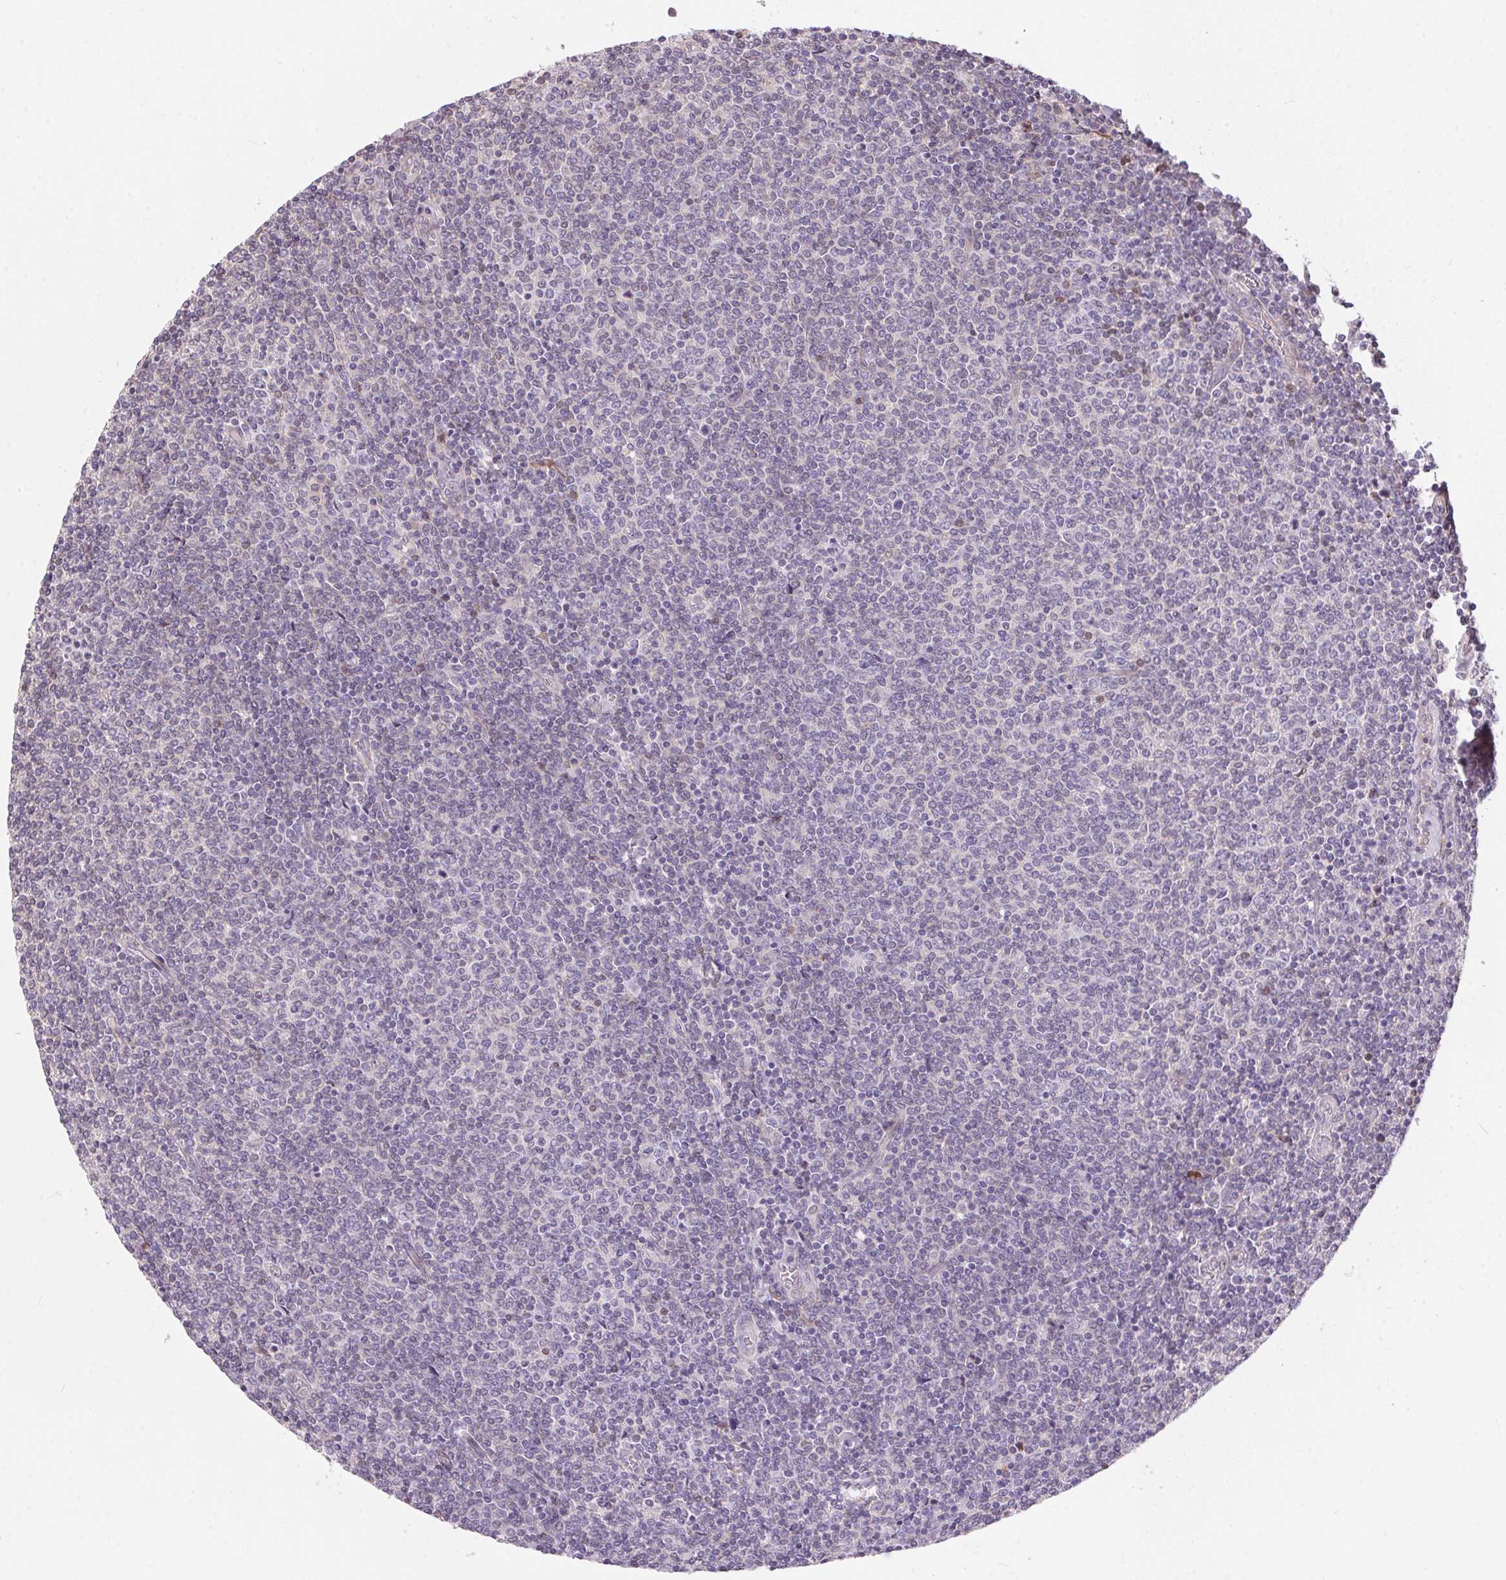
{"staining": {"intensity": "negative", "quantity": "none", "location": "none"}, "tissue": "lymphoma", "cell_type": "Tumor cells", "image_type": "cancer", "snomed": [{"axis": "morphology", "description": "Malignant lymphoma, non-Hodgkin's type, Low grade"}, {"axis": "topography", "description": "Lymph node"}], "caption": "Immunohistochemistry of lymphoma exhibits no expression in tumor cells.", "gene": "UNC13B", "patient": {"sex": "male", "age": 52}}